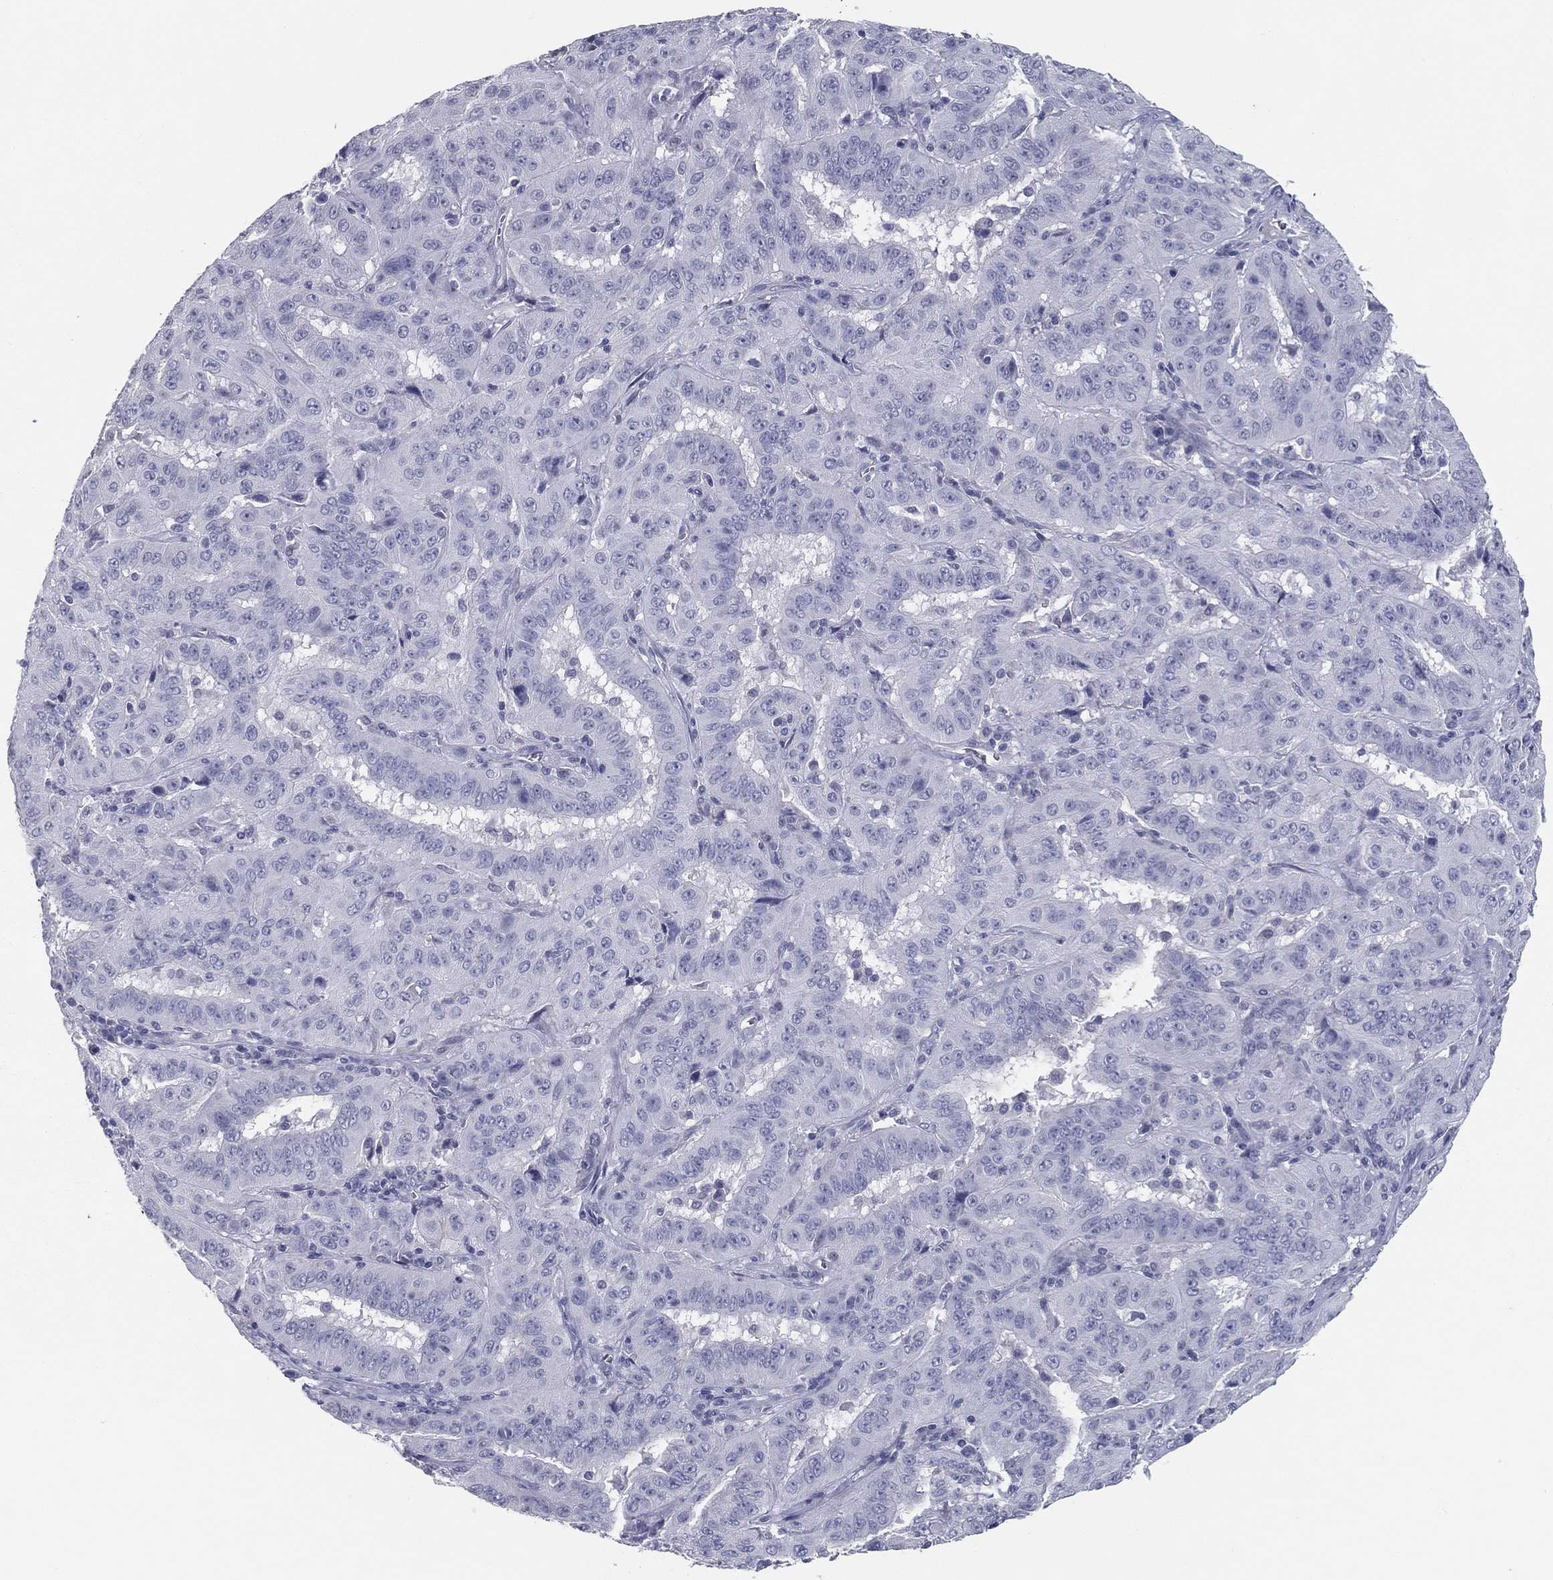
{"staining": {"intensity": "negative", "quantity": "none", "location": "none"}, "tissue": "pancreatic cancer", "cell_type": "Tumor cells", "image_type": "cancer", "snomed": [{"axis": "morphology", "description": "Adenocarcinoma, NOS"}, {"axis": "topography", "description": "Pancreas"}], "caption": "IHC image of pancreatic adenocarcinoma stained for a protein (brown), which displays no expression in tumor cells.", "gene": "ACE2", "patient": {"sex": "male", "age": 63}}